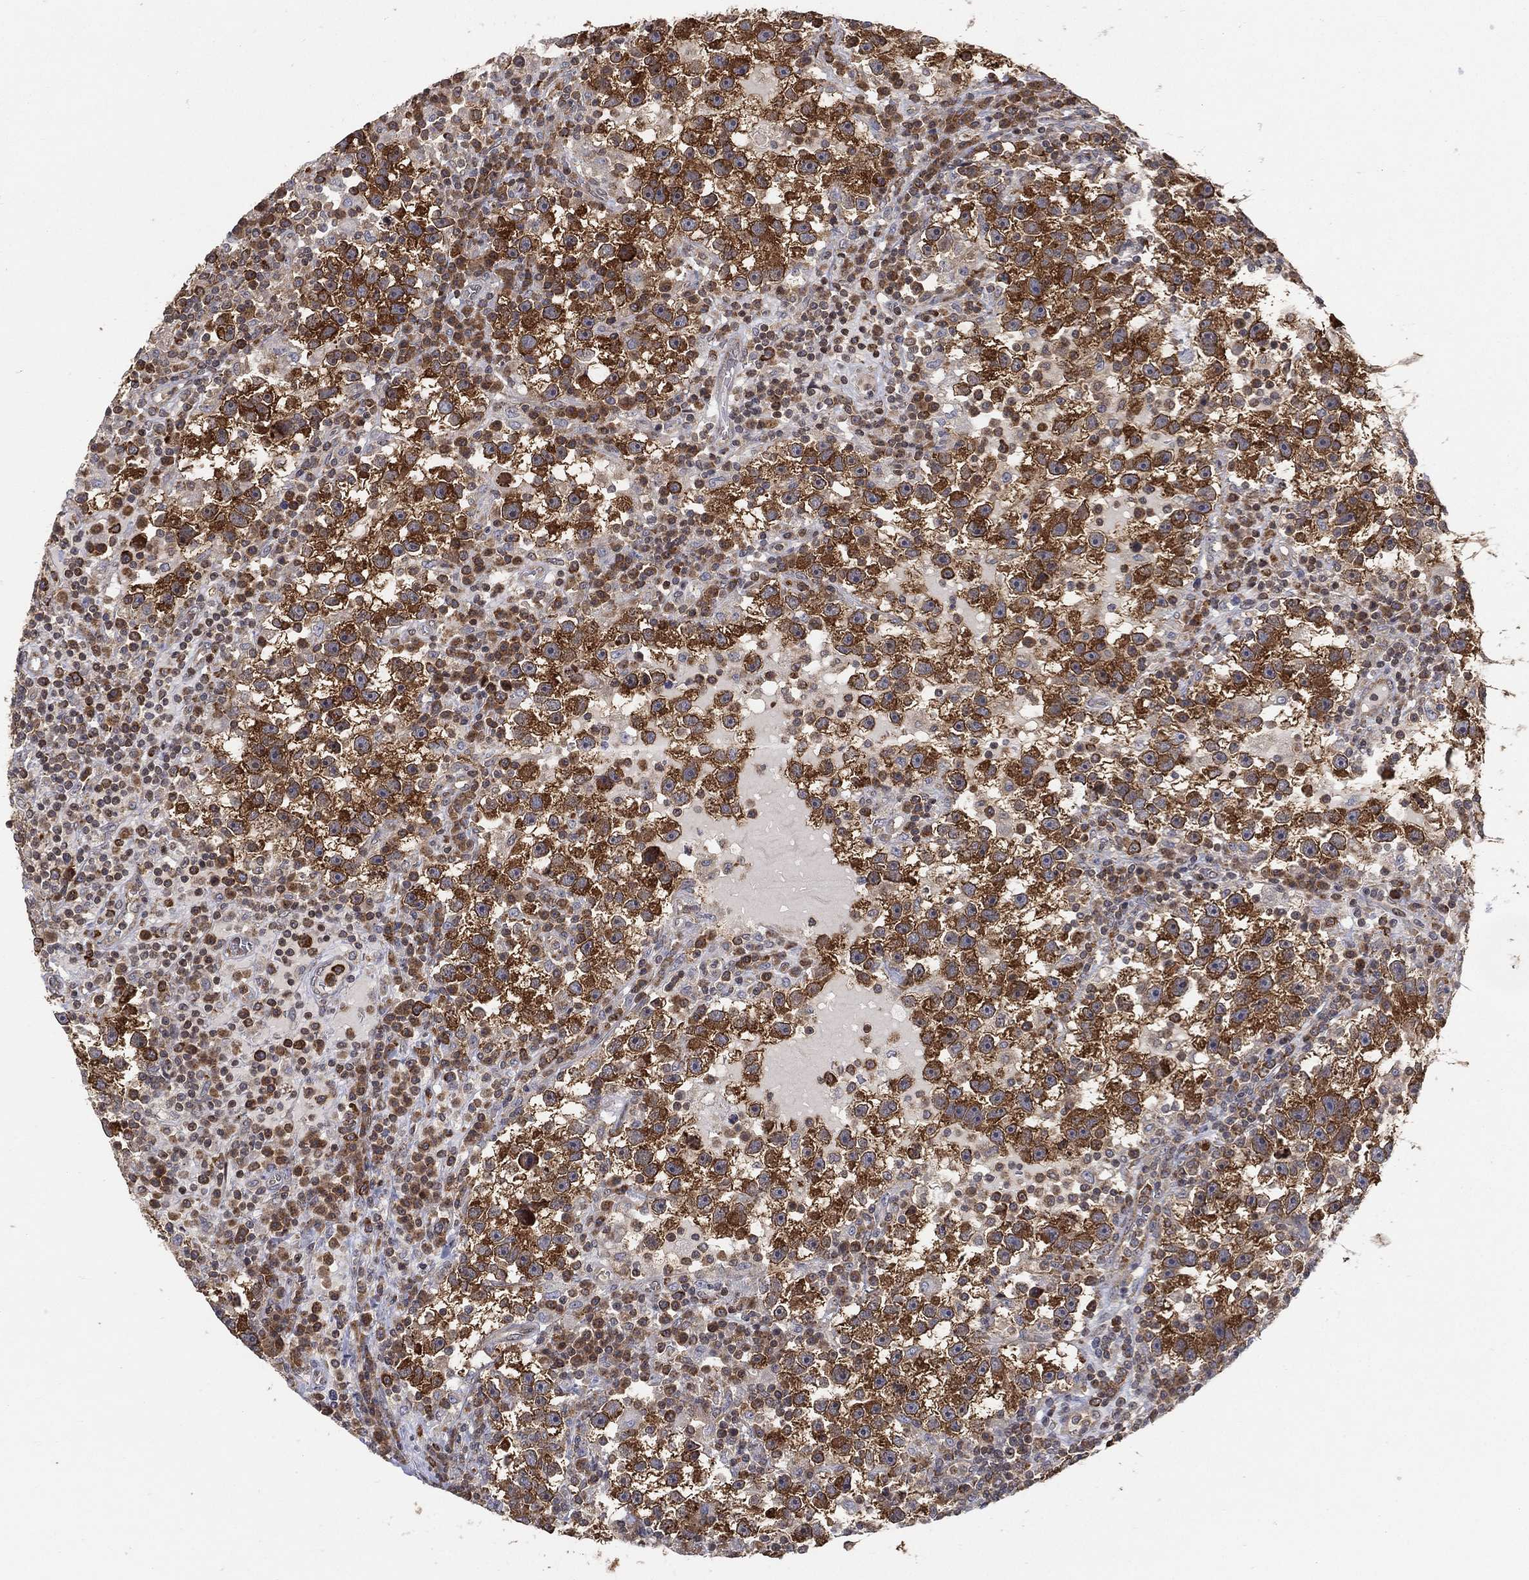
{"staining": {"intensity": "strong", "quantity": ">75%", "location": "cytoplasmic/membranous"}, "tissue": "testis cancer", "cell_type": "Tumor cells", "image_type": "cancer", "snomed": [{"axis": "morphology", "description": "Seminoma, NOS"}, {"axis": "topography", "description": "Testis"}], "caption": "IHC image of neoplastic tissue: human testis cancer (seminoma) stained using immunohistochemistry exhibits high levels of strong protein expression localized specifically in the cytoplasmic/membranous of tumor cells, appearing as a cytoplasmic/membranous brown color.", "gene": "TMTC4", "patient": {"sex": "male", "age": 47}}